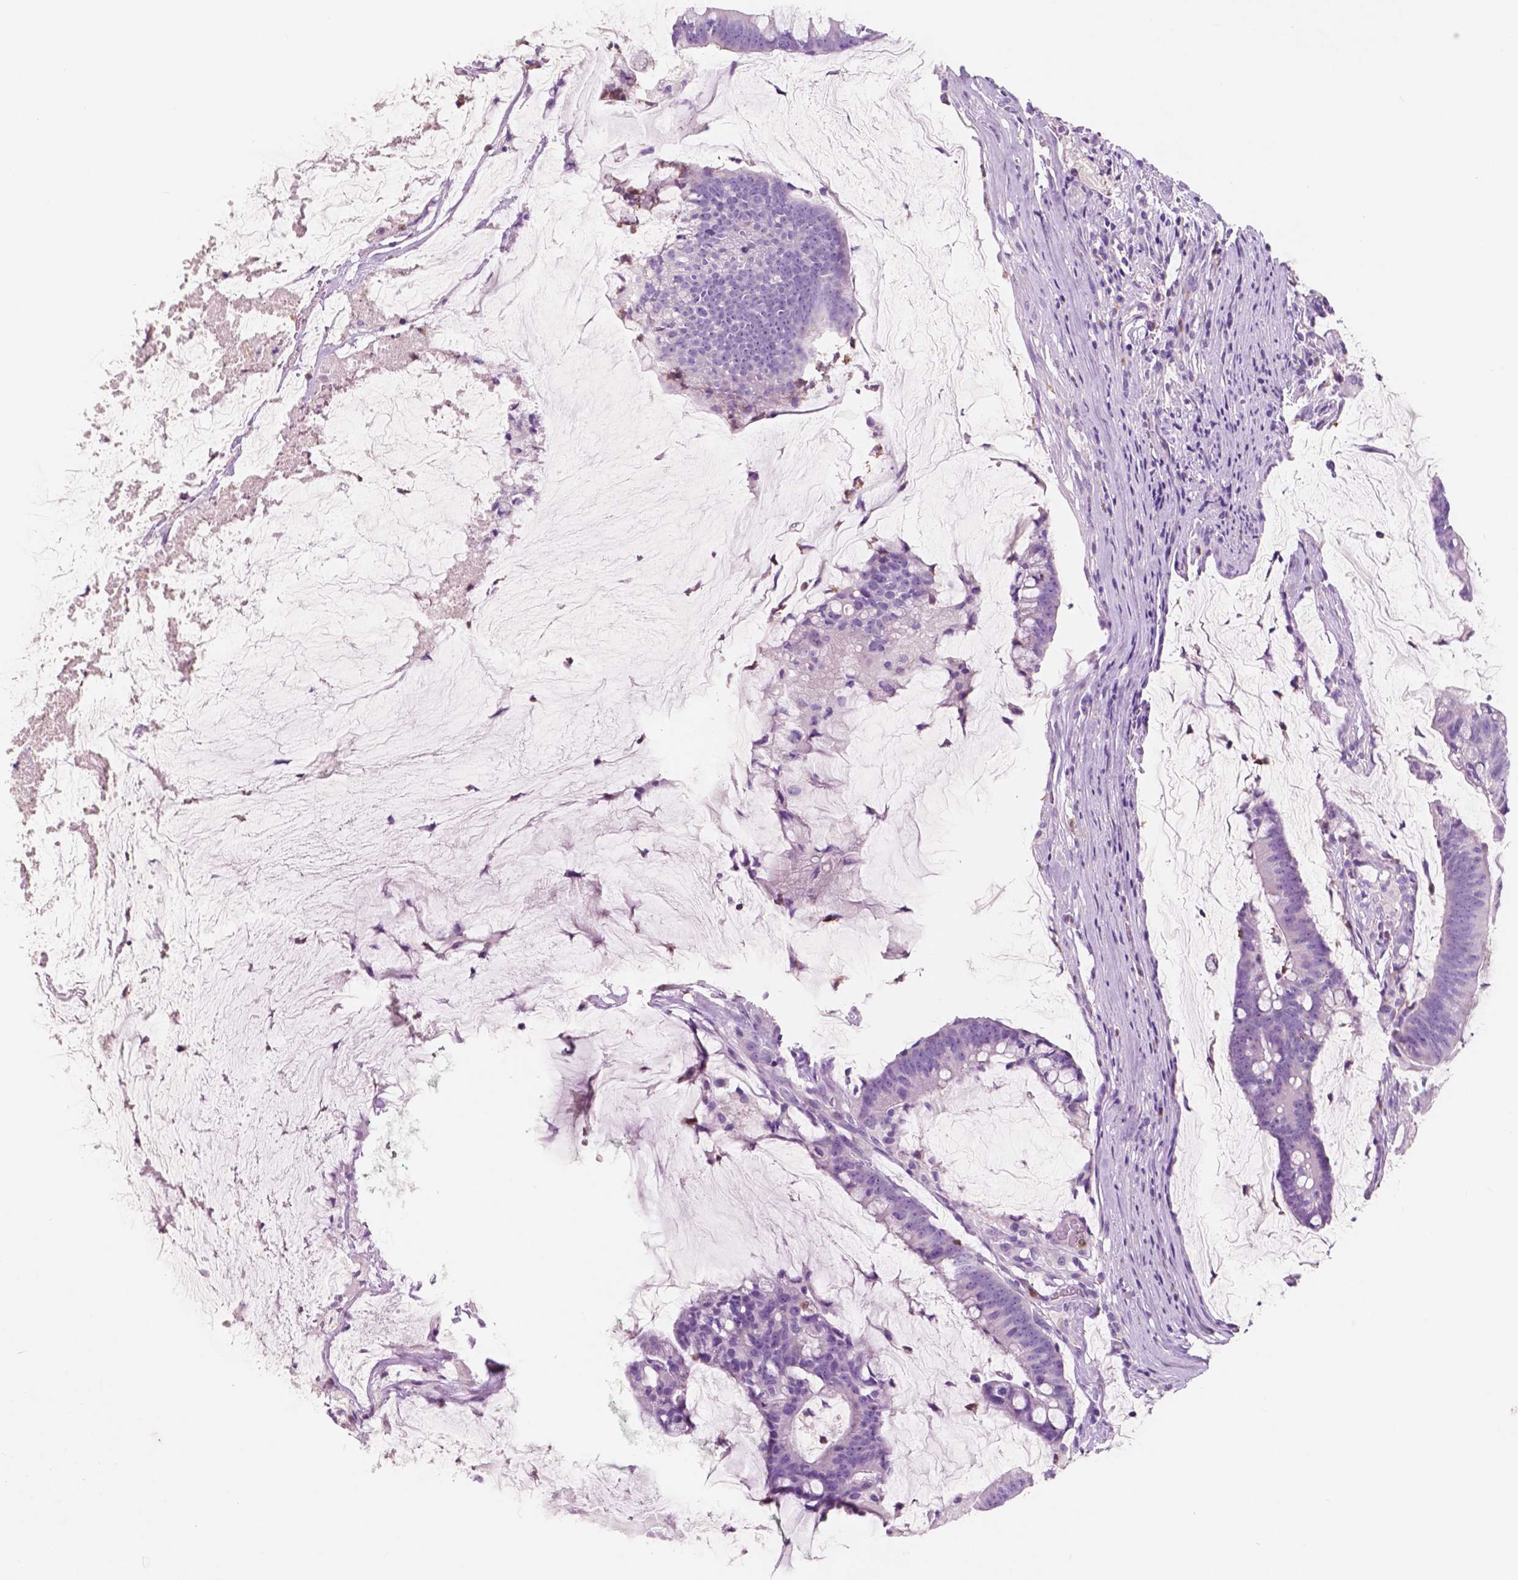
{"staining": {"intensity": "negative", "quantity": "none", "location": "none"}, "tissue": "colorectal cancer", "cell_type": "Tumor cells", "image_type": "cancer", "snomed": [{"axis": "morphology", "description": "Adenocarcinoma, NOS"}, {"axis": "topography", "description": "Colon"}], "caption": "An IHC micrograph of colorectal cancer is shown. There is no staining in tumor cells of colorectal cancer. (DAB immunohistochemistry visualized using brightfield microscopy, high magnification).", "gene": "CUZD1", "patient": {"sex": "male", "age": 62}}